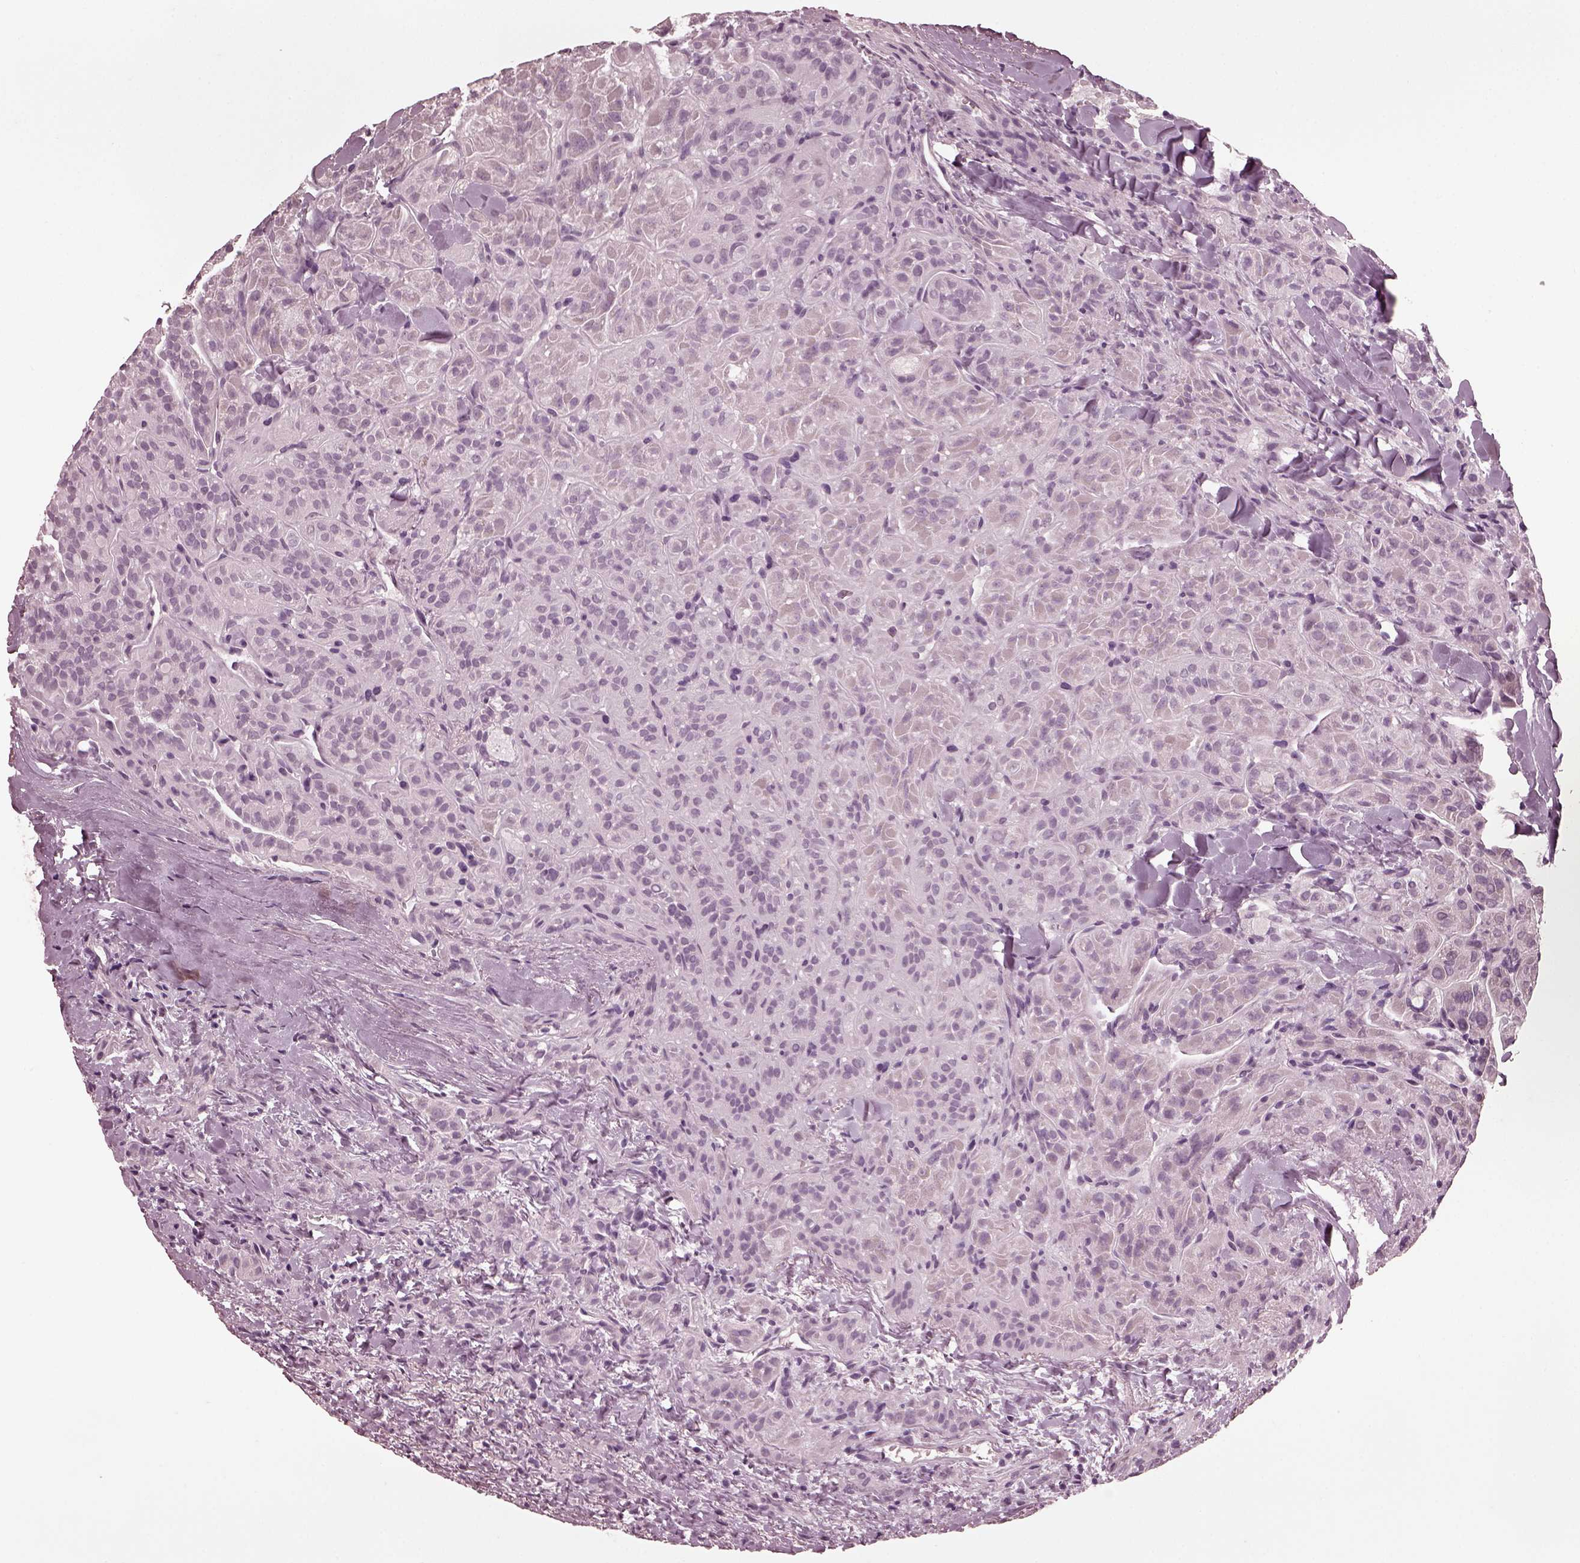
{"staining": {"intensity": "negative", "quantity": "none", "location": "none"}, "tissue": "thyroid cancer", "cell_type": "Tumor cells", "image_type": "cancer", "snomed": [{"axis": "morphology", "description": "Papillary adenocarcinoma, NOS"}, {"axis": "topography", "description": "Thyroid gland"}], "caption": "High power microscopy micrograph of an immunohistochemistry histopathology image of thyroid papillary adenocarcinoma, revealing no significant positivity in tumor cells.", "gene": "CGA", "patient": {"sex": "female", "age": 45}}